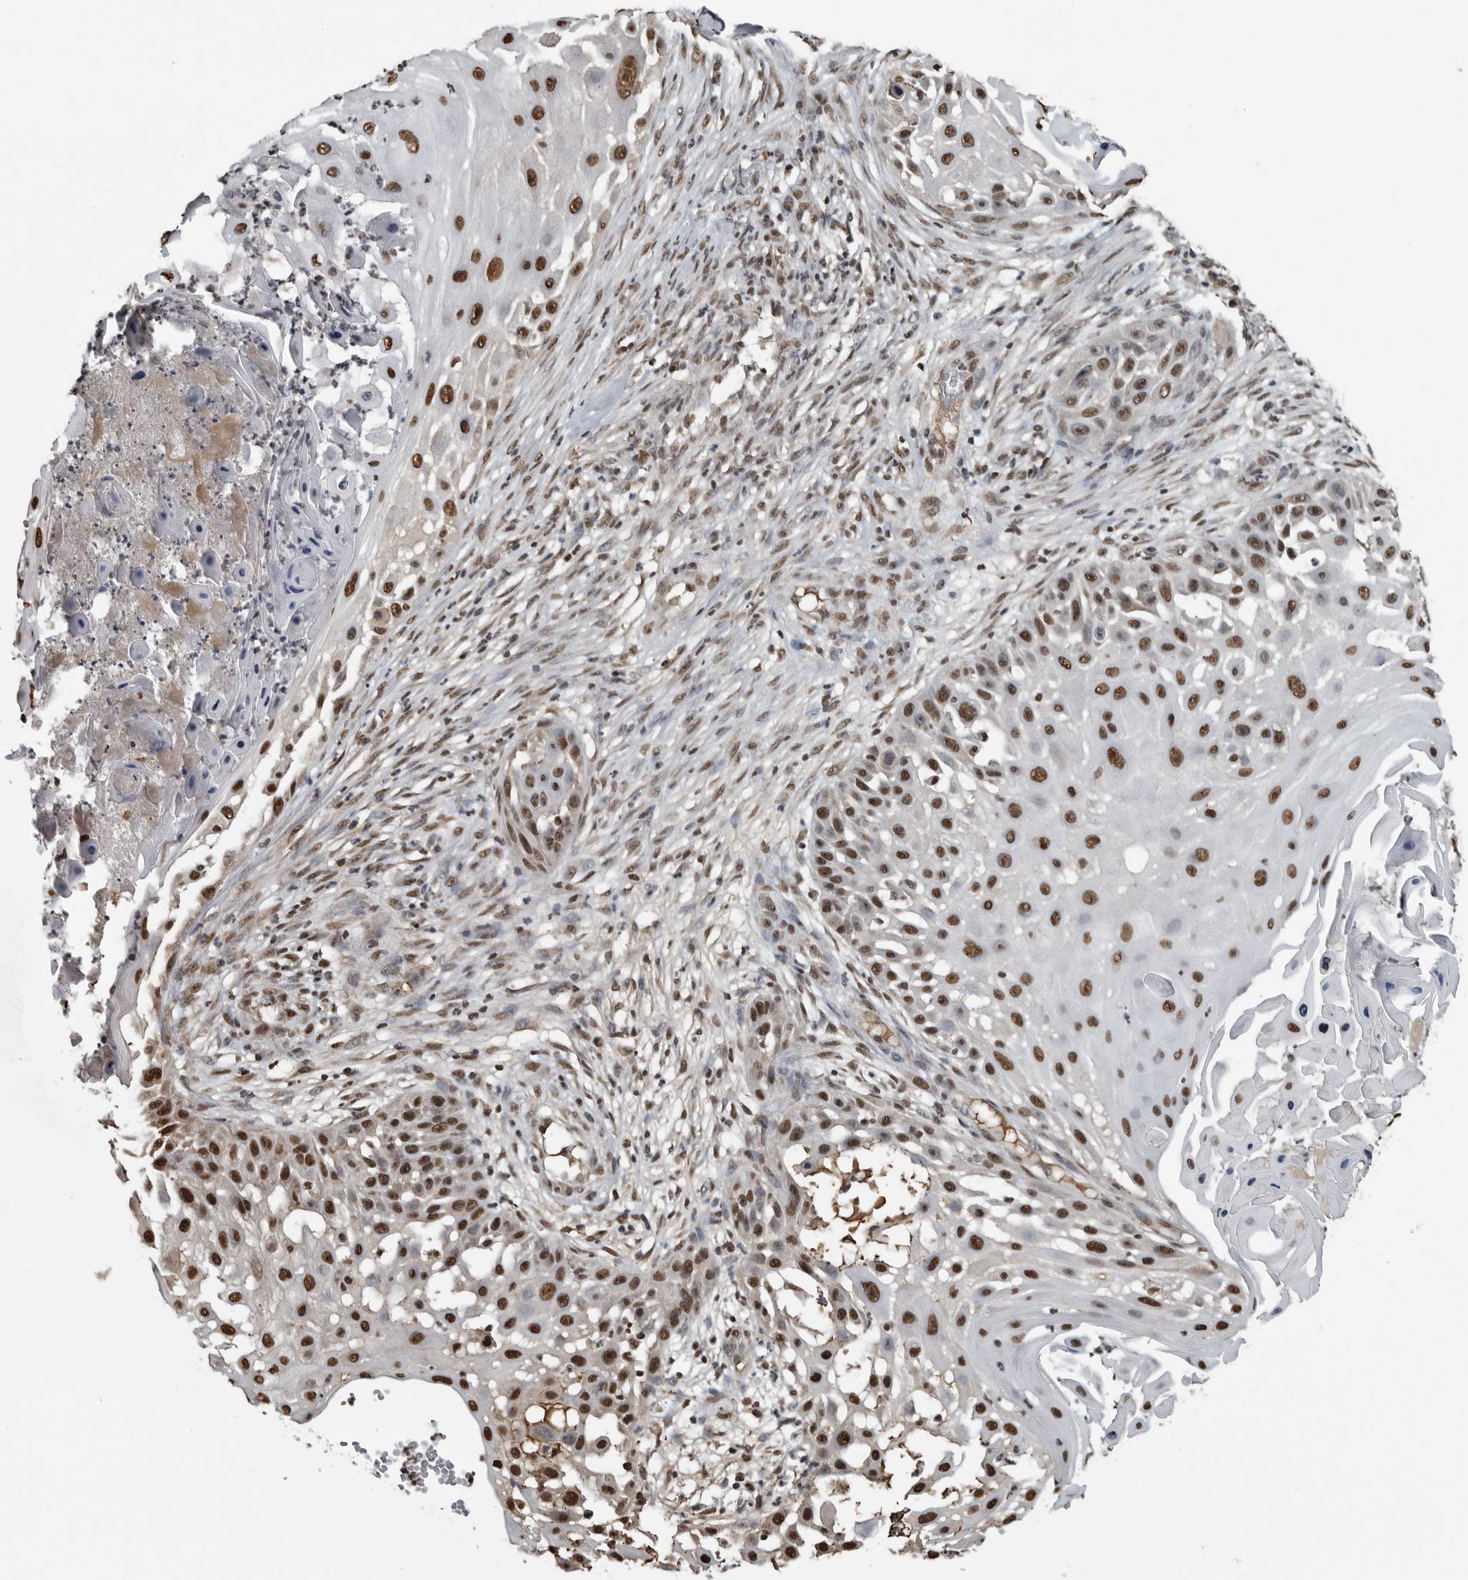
{"staining": {"intensity": "strong", "quantity": ">75%", "location": "nuclear"}, "tissue": "skin cancer", "cell_type": "Tumor cells", "image_type": "cancer", "snomed": [{"axis": "morphology", "description": "Squamous cell carcinoma, NOS"}, {"axis": "topography", "description": "Skin"}], "caption": "Human skin cancer stained with a brown dye reveals strong nuclear positive expression in about >75% of tumor cells.", "gene": "TGS1", "patient": {"sex": "female", "age": 44}}